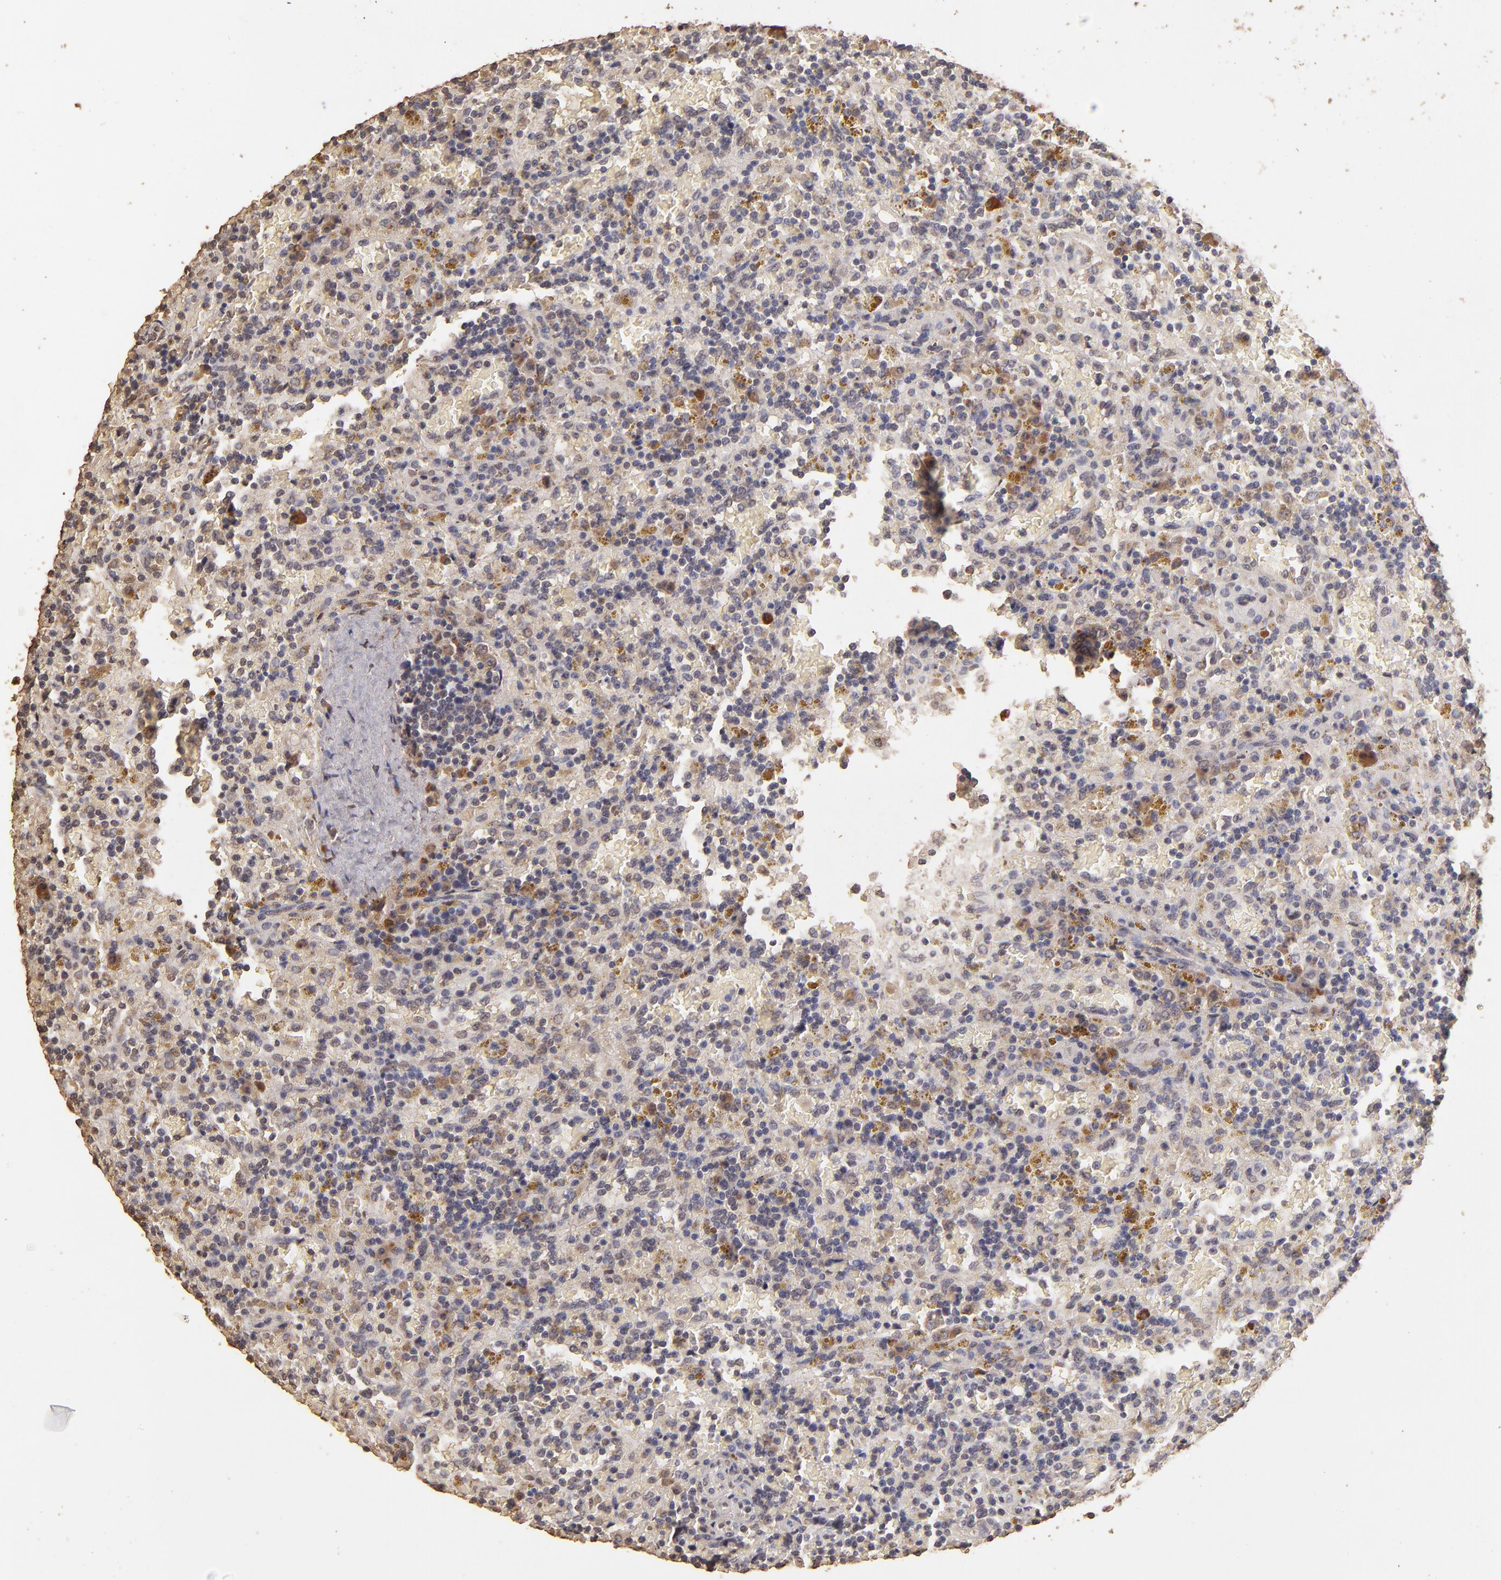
{"staining": {"intensity": "weak", "quantity": "<25%", "location": "cytoplasmic/membranous"}, "tissue": "lymphoma", "cell_type": "Tumor cells", "image_type": "cancer", "snomed": [{"axis": "morphology", "description": "Malignant lymphoma, non-Hodgkin's type, Low grade"}, {"axis": "topography", "description": "Spleen"}], "caption": "Tumor cells show no significant staining in low-grade malignant lymphoma, non-Hodgkin's type.", "gene": "OPHN1", "patient": {"sex": "female", "age": 65}}